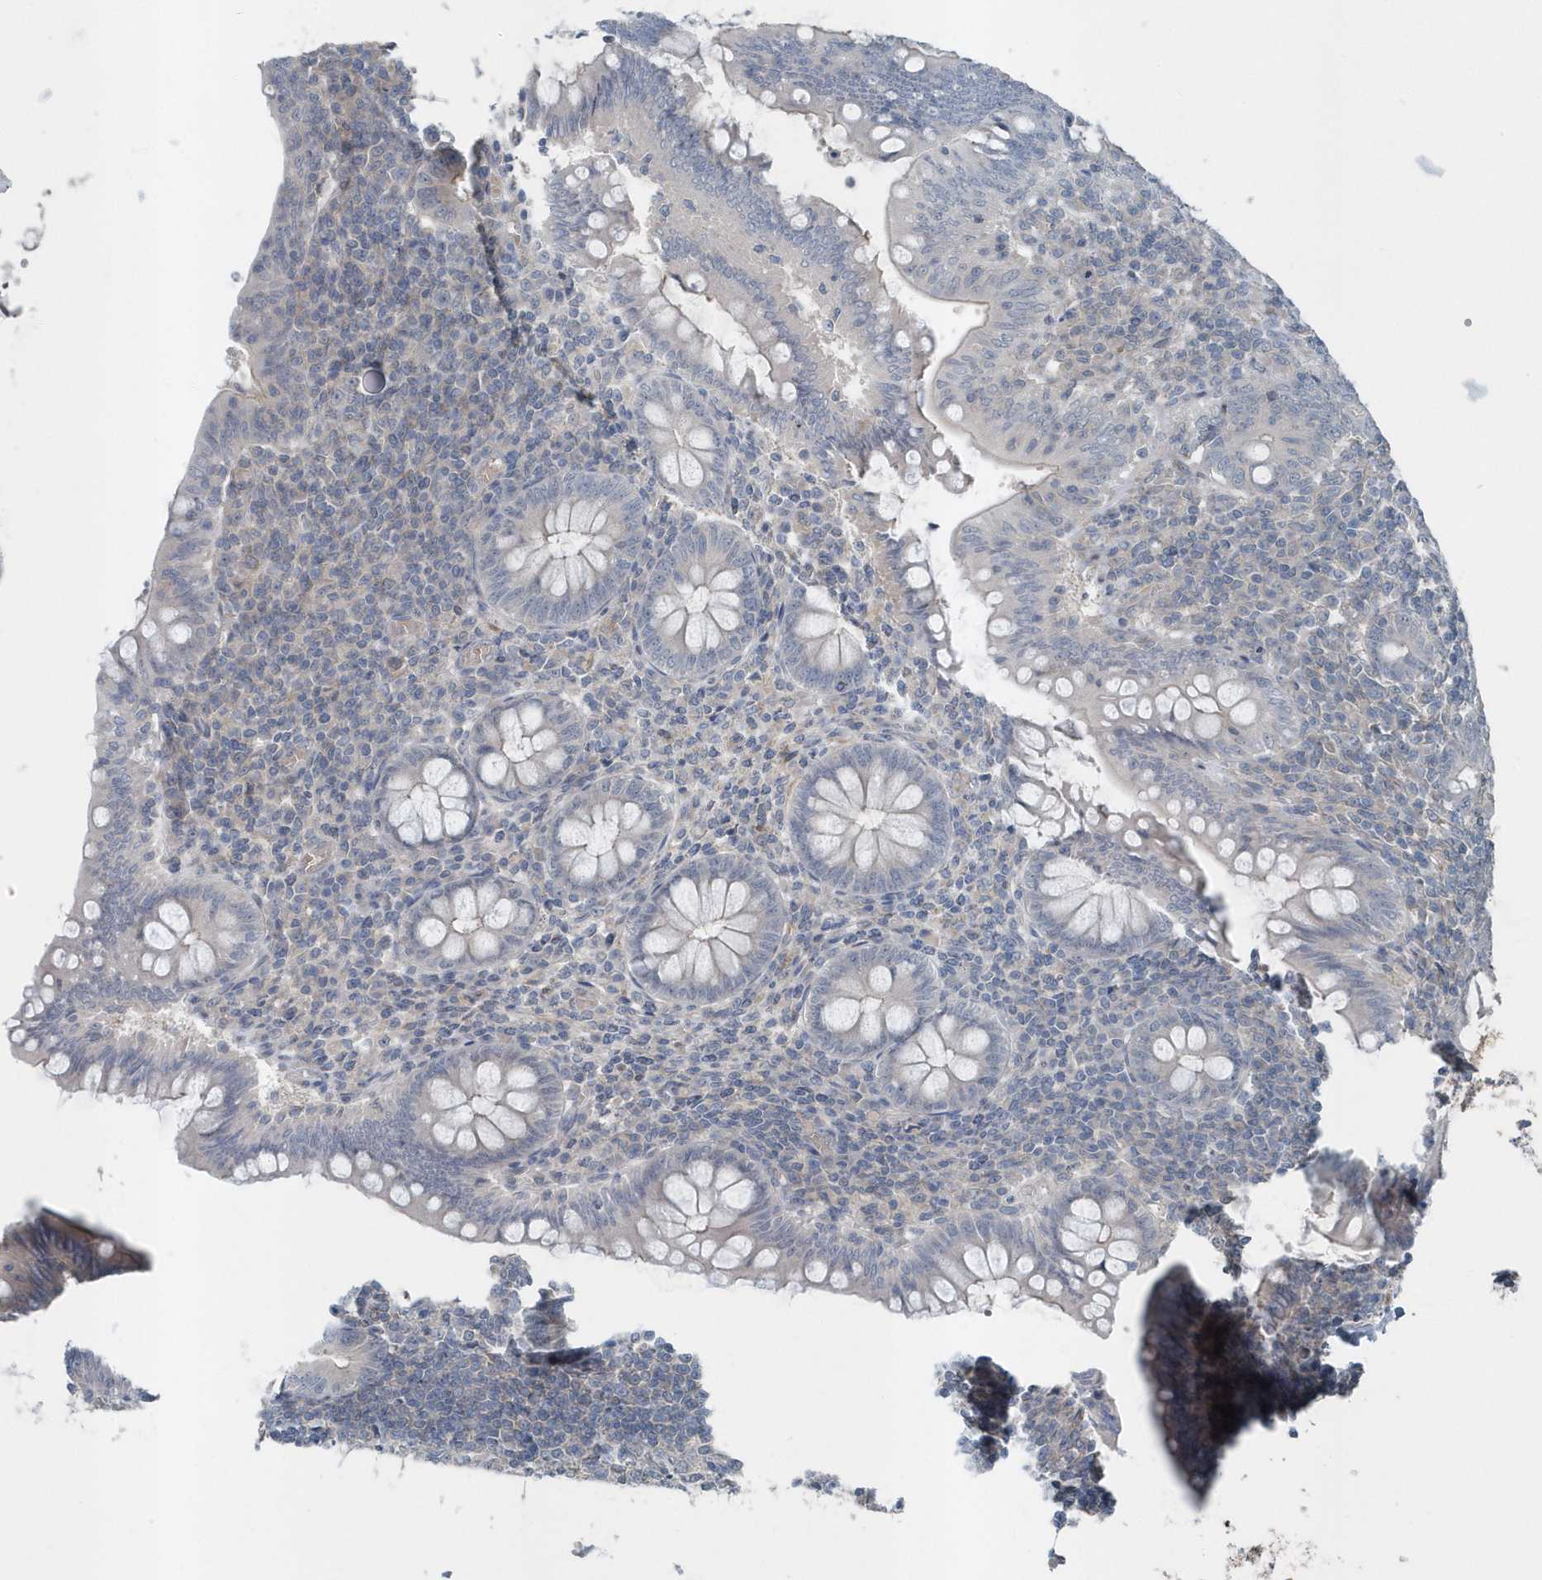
{"staining": {"intensity": "weak", "quantity": "<25%", "location": "cytoplasmic/membranous"}, "tissue": "appendix", "cell_type": "Glandular cells", "image_type": "normal", "snomed": [{"axis": "morphology", "description": "Normal tissue, NOS"}, {"axis": "topography", "description": "Appendix"}], "caption": "This is a micrograph of immunohistochemistry staining of normal appendix, which shows no staining in glandular cells. (DAB immunohistochemistry with hematoxylin counter stain).", "gene": "MCC", "patient": {"sex": "male", "age": 14}}